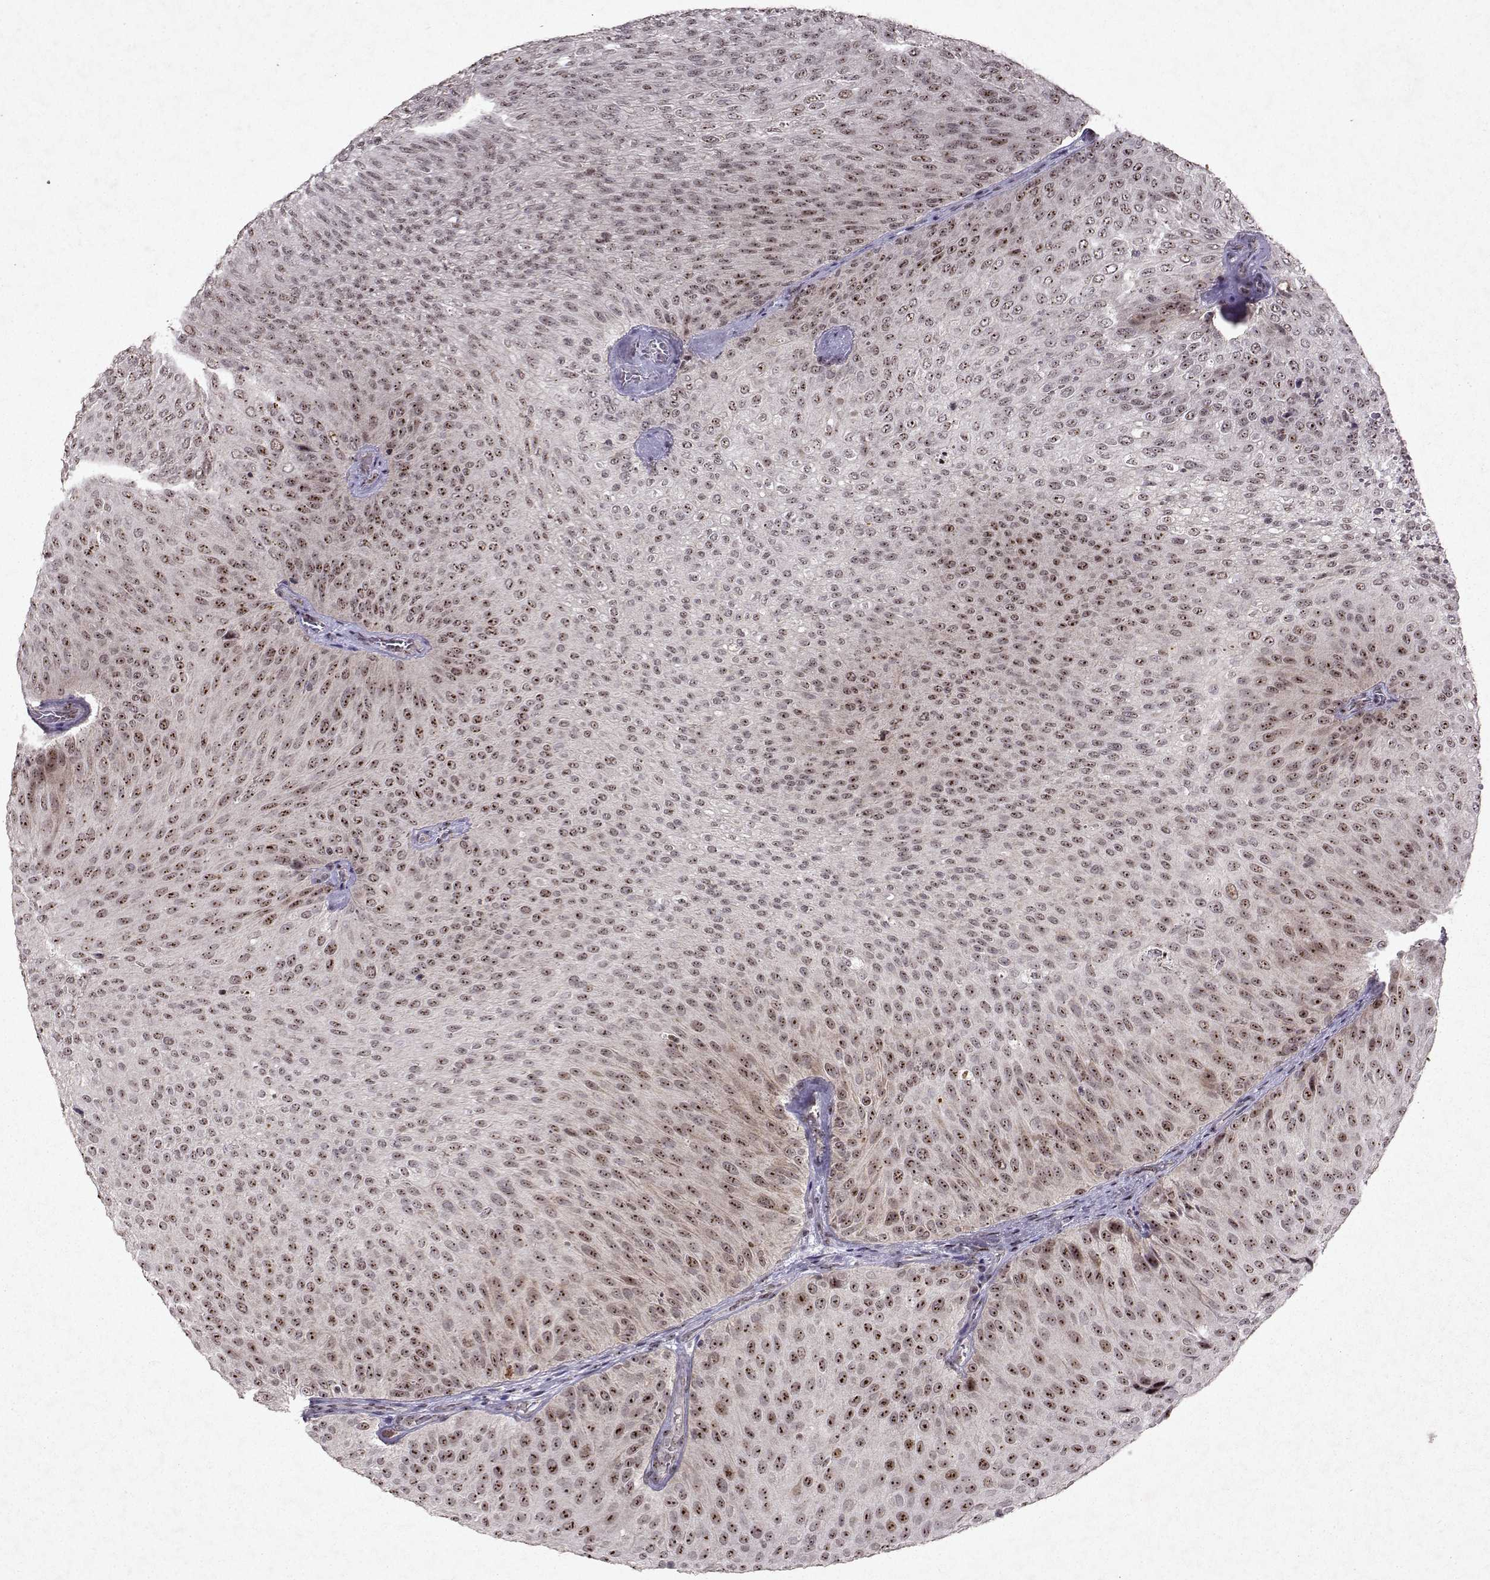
{"staining": {"intensity": "moderate", "quantity": "25%-75%", "location": "nuclear"}, "tissue": "urothelial cancer", "cell_type": "Tumor cells", "image_type": "cancer", "snomed": [{"axis": "morphology", "description": "Urothelial carcinoma, Low grade"}, {"axis": "topography", "description": "Urinary bladder"}], "caption": "A micrograph showing moderate nuclear staining in approximately 25%-75% of tumor cells in urothelial carcinoma (low-grade), as visualized by brown immunohistochemical staining.", "gene": "DDX56", "patient": {"sex": "male", "age": 78}}